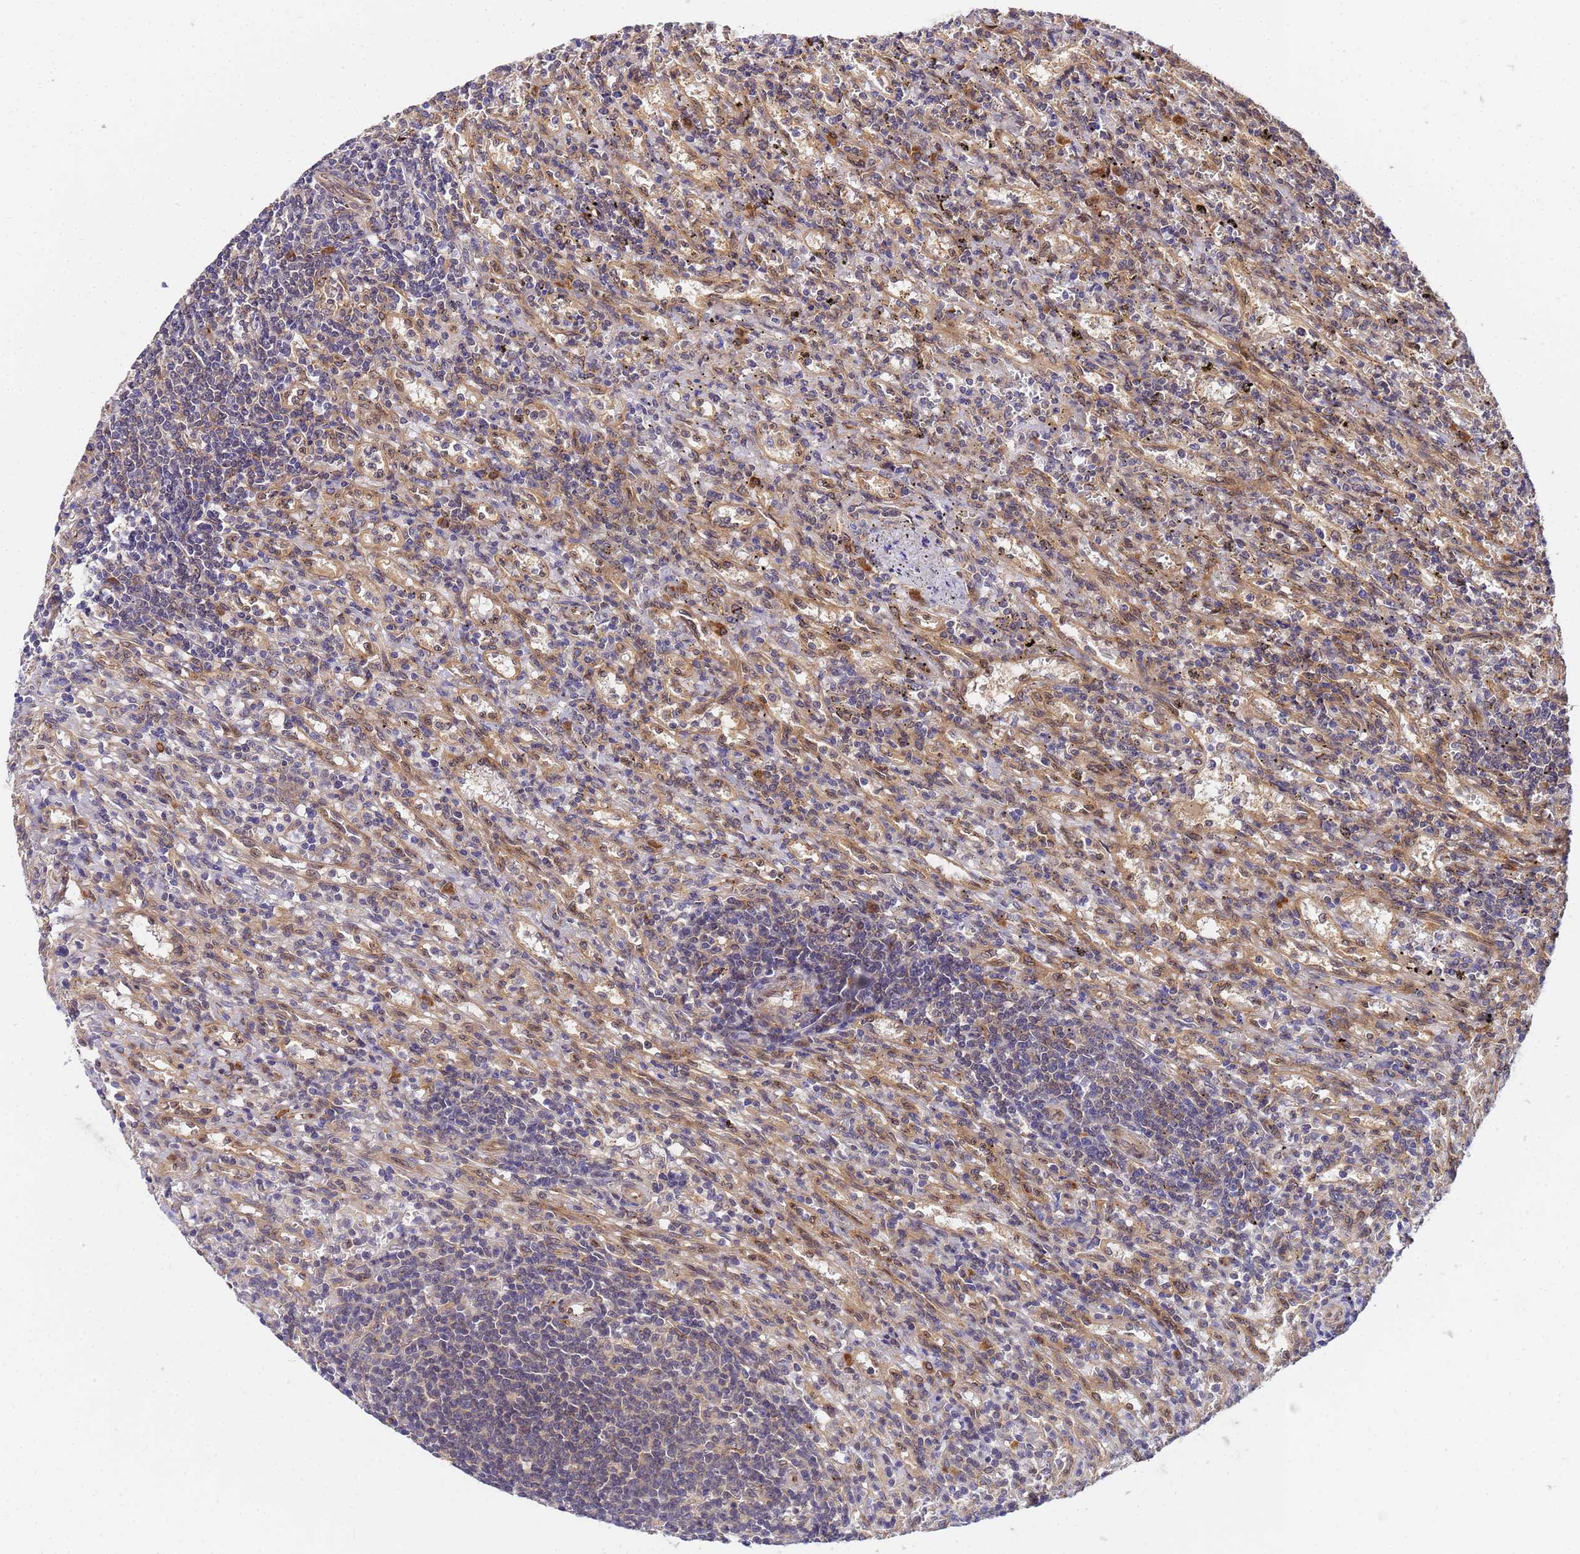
{"staining": {"intensity": "negative", "quantity": "none", "location": "none"}, "tissue": "lymphoma", "cell_type": "Tumor cells", "image_type": "cancer", "snomed": [{"axis": "morphology", "description": "Malignant lymphoma, non-Hodgkin's type, Low grade"}, {"axis": "topography", "description": "Spleen"}], "caption": "Tumor cells show no significant staining in low-grade malignant lymphoma, non-Hodgkin's type.", "gene": "UNC93B1", "patient": {"sex": "male", "age": 76}}